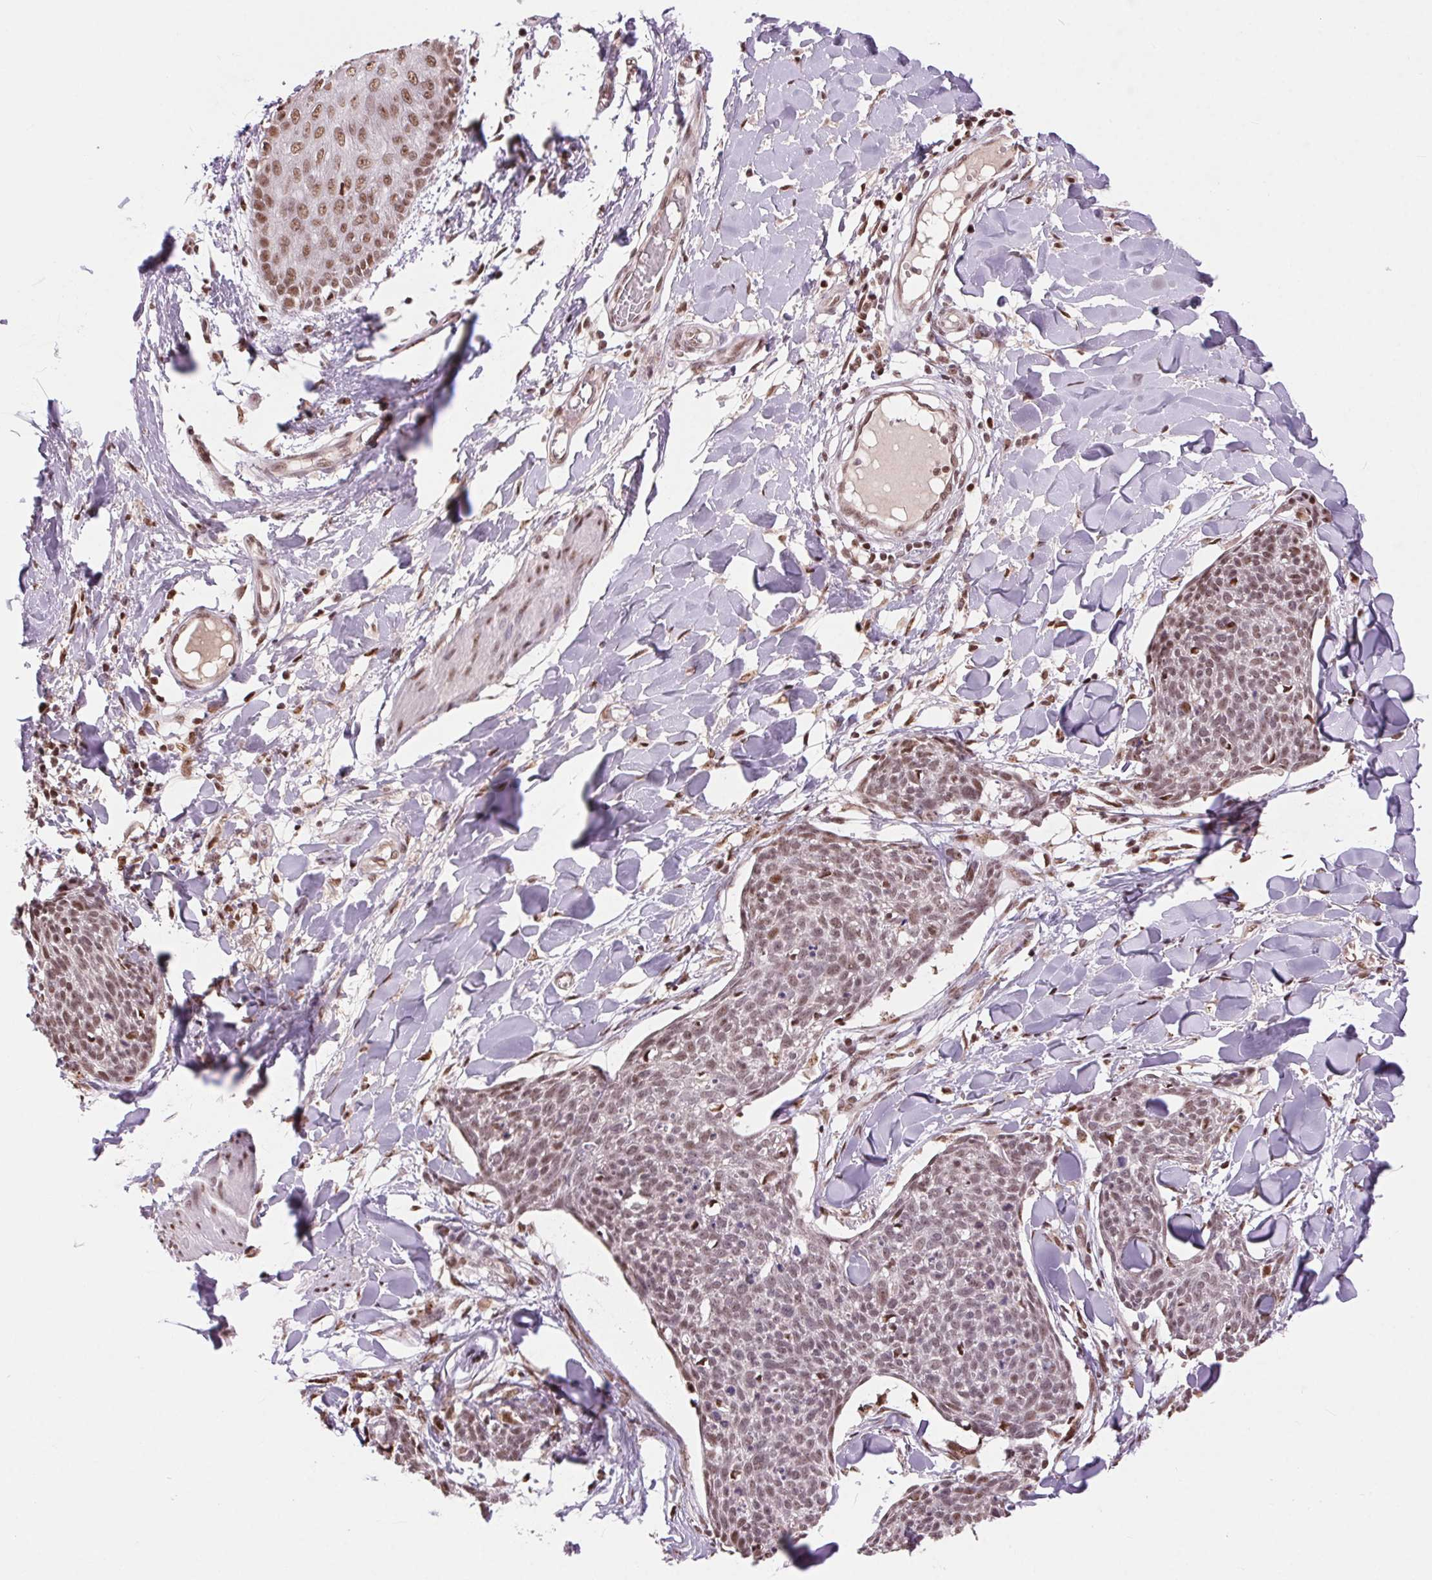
{"staining": {"intensity": "moderate", "quantity": ">75%", "location": "nuclear"}, "tissue": "skin cancer", "cell_type": "Tumor cells", "image_type": "cancer", "snomed": [{"axis": "morphology", "description": "Squamous cell carcinoma, NOS"}, {"axis": "topography", "description": "Skin"}, {"axis": "topography", "description": "Vulva"}], "caption": "High-magnification brightfield microscopy of skin cancer (squamous cell carcinoma) stained with DAB (brown) and counterstained with hematoxylin (blue). tumor cells exhibit moderate nuclear positivity is appreciated in approximately>75% of cells. (brown staining indicates protein expression, while blue staining denotes nuclei).", "gene": "RAD23A", "patient": {"sex": "female", "age": 75}}